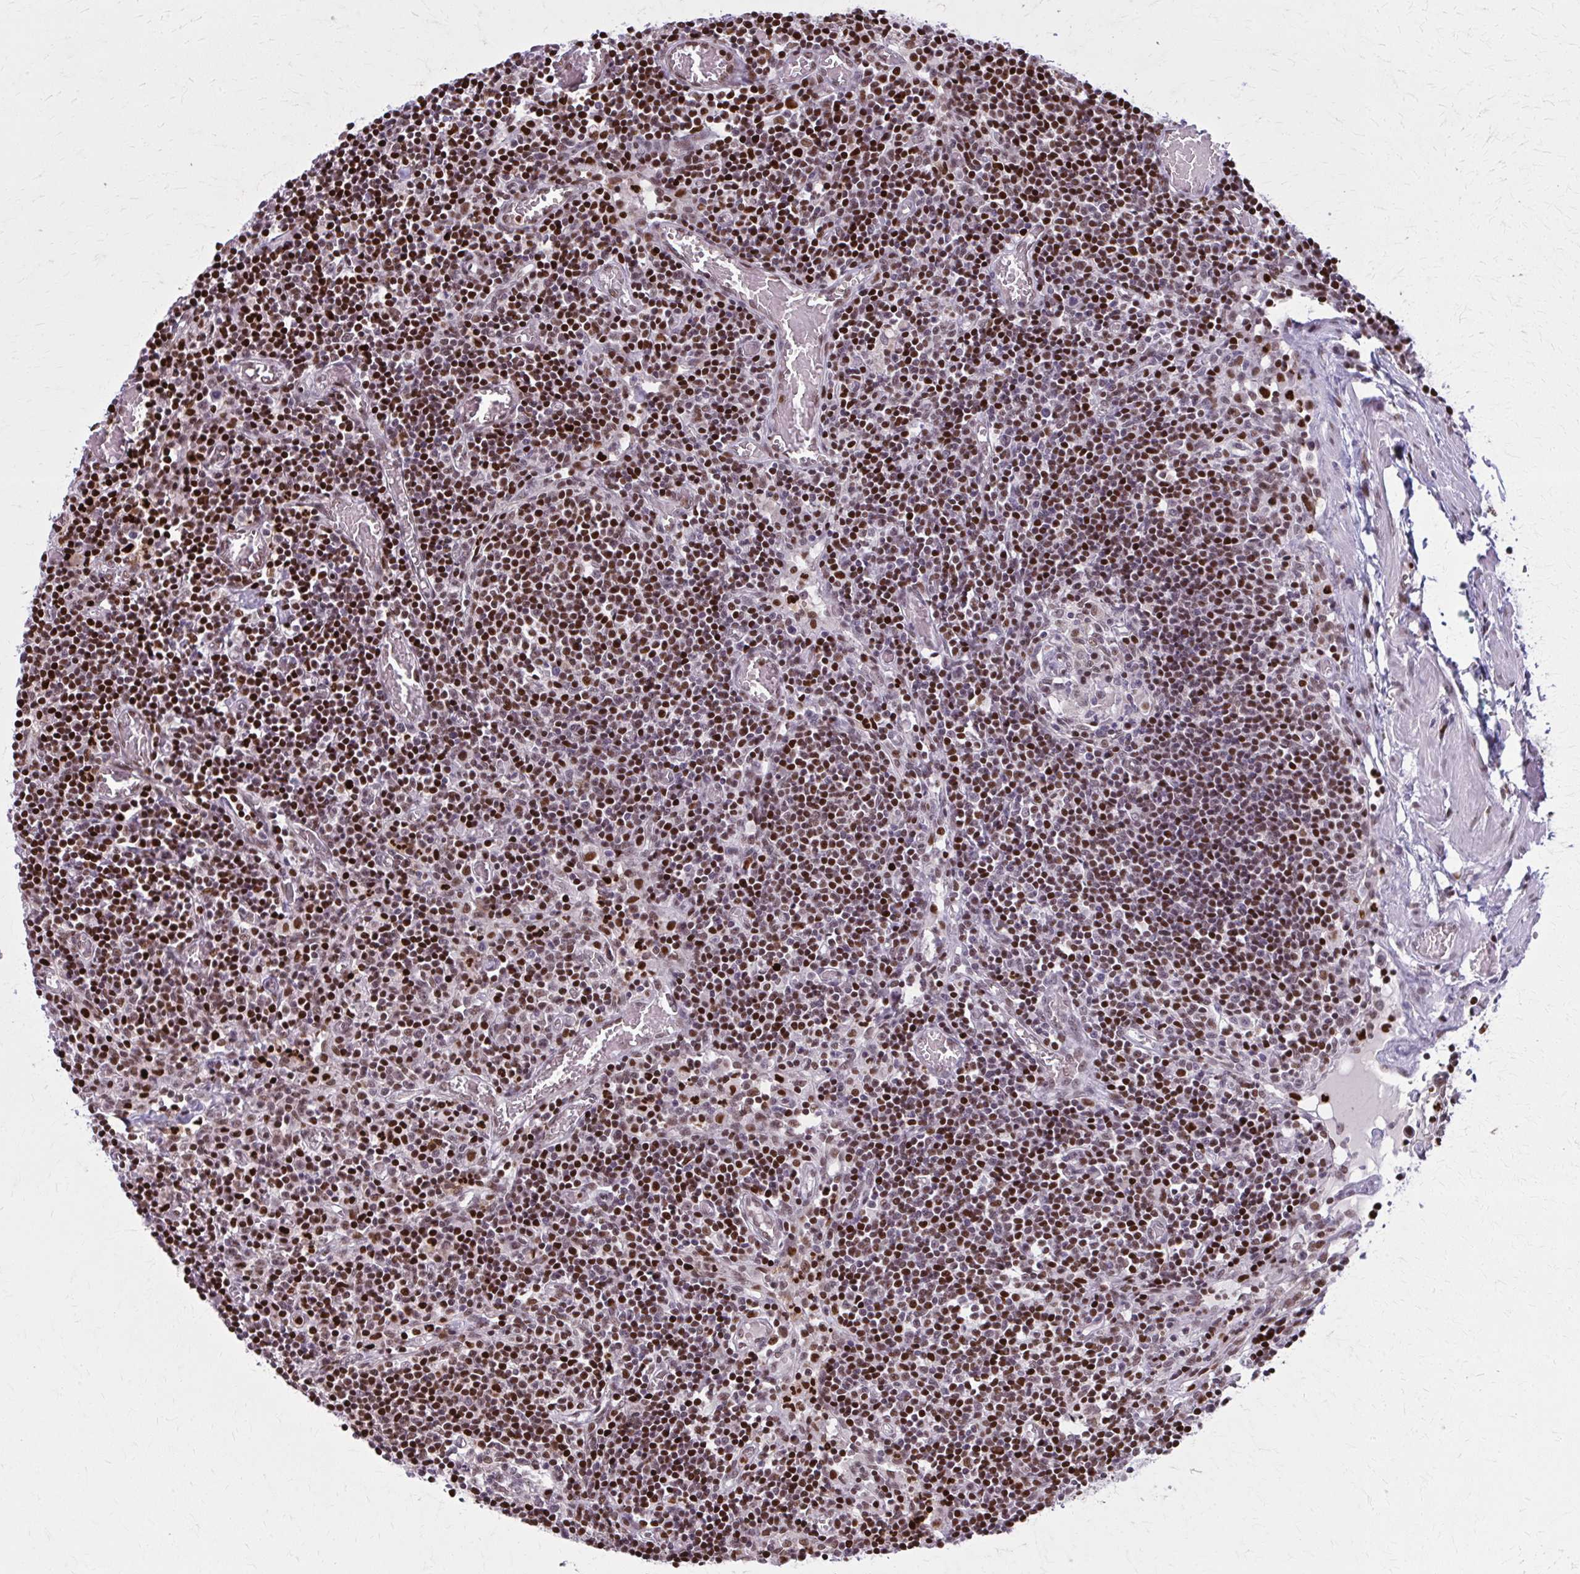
{"staining": {"intensity": "strong", "quantity": "<25%", "location": "nuclear"}, "tissue": "lymph node", "cell_type": "Germinal center cells", "image_type": "normal", "snomed": [{"axis": "morphology", "description": "Normal tissue, NOS"}, {"axis": "topography", "description": "Lymph node"}], "caption": "A photomicrograph of lymph node stained for a protein shows strong nuclear brown staining in germinal center cells. The staining was performed using DAB (3,3'-diaminobenzidine), with brown indicating positive protein expression. Nuclei are stained blue with hematoxylin.", "gene": "ZNF559", "patient": {"sex": "male", "age": 66}}